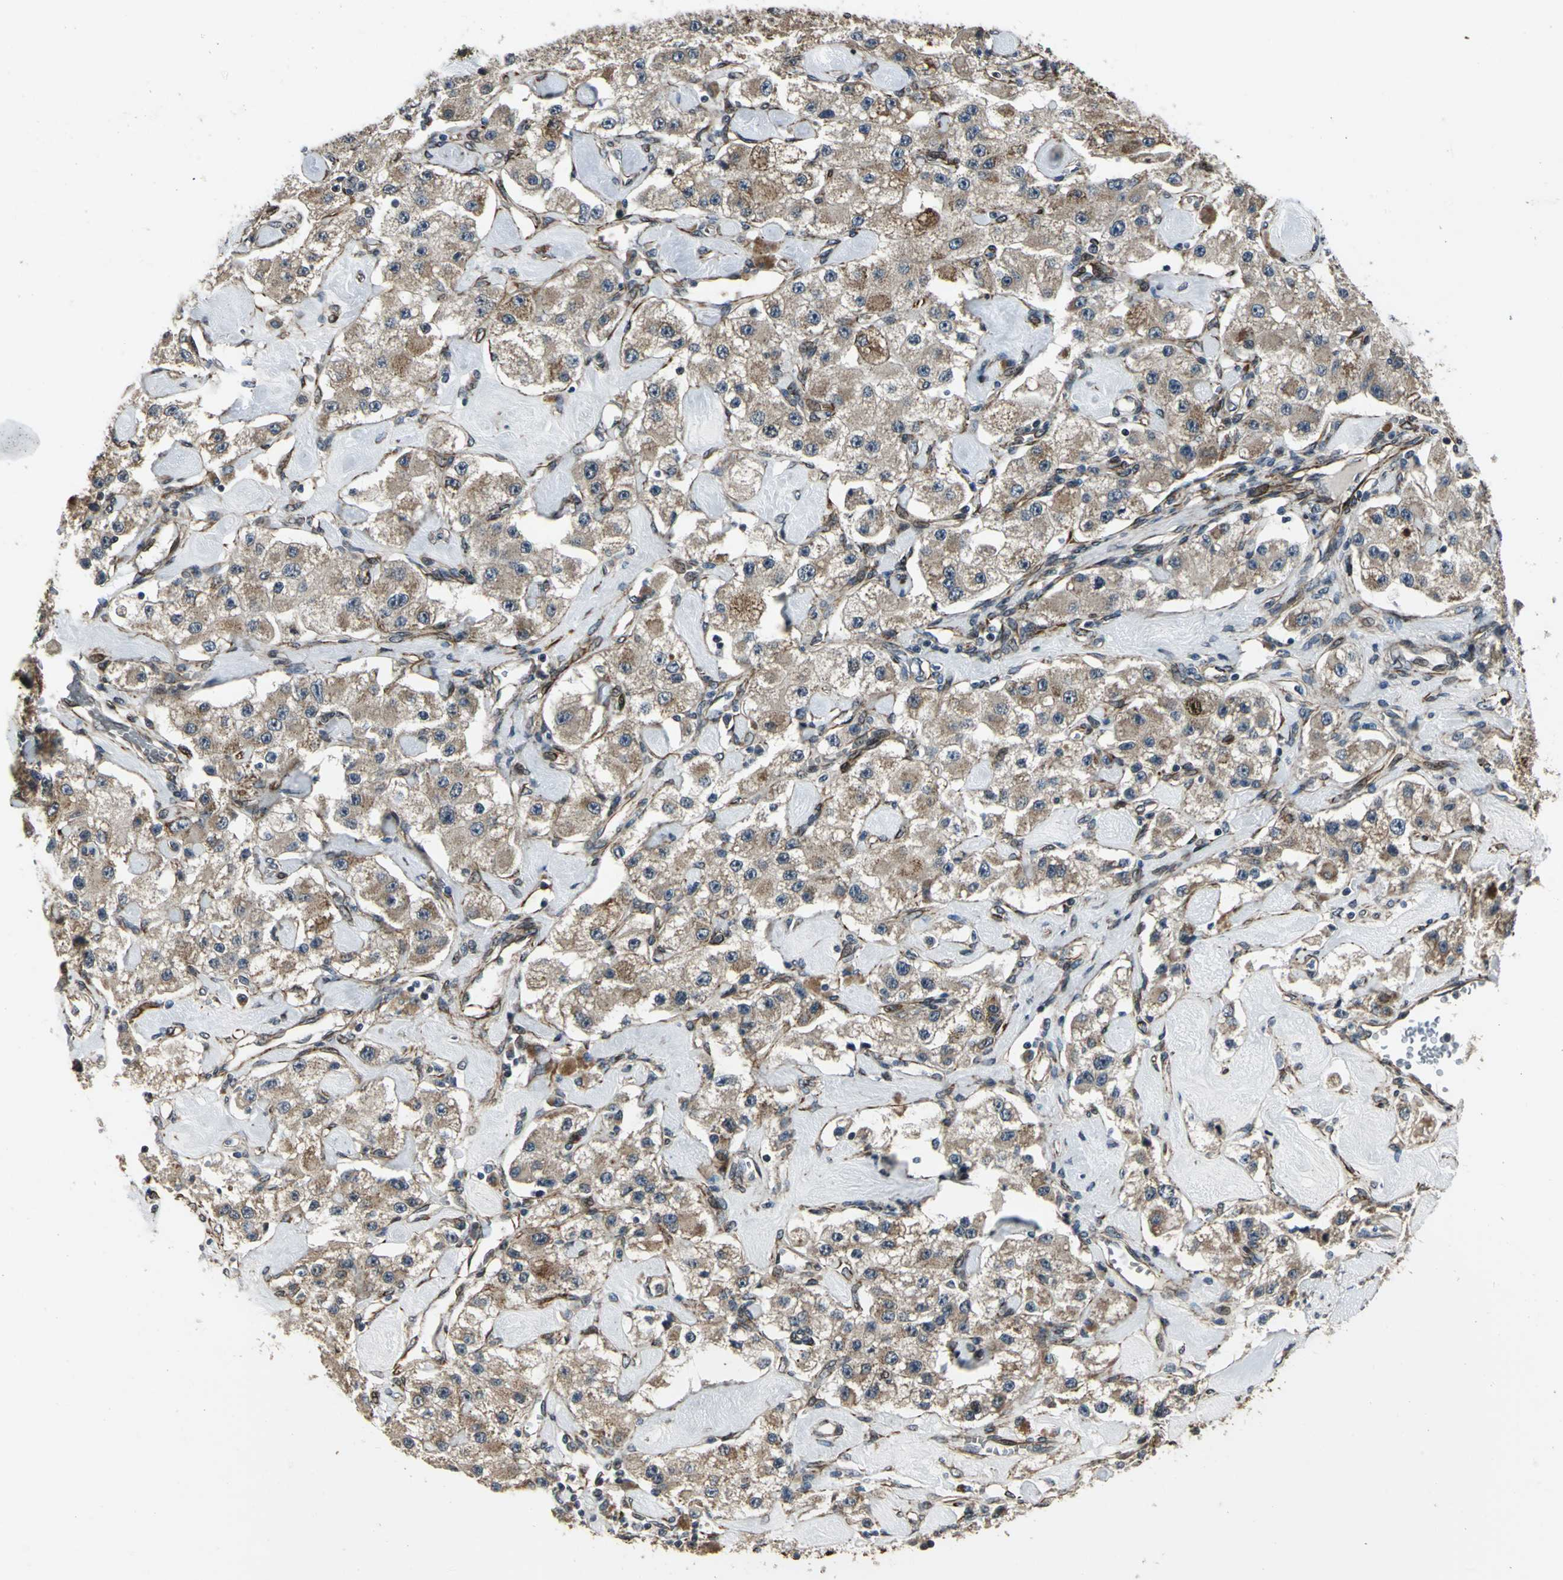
{"staining": {"intensity": "moderate", "quantity": ">75%", "location": "cytoplasmic/membranous"}, "tissue": "carcinoid", "cell_type": "Tumor cells", "image_type": "cancer", "snomed": [{"axis": "morphology", "description": "Carcinoid, malignant, NOS"}, {"axis": "topography", "description": "Pancreas"}], "caption": "This is an image of immunohistochemistry staining of carcinoid, which shows moderate positivity in the cytoplasmic/membranous of tumor cells.", "gene": "EXD2", "patient": {"sex": "male", "age": 41}}